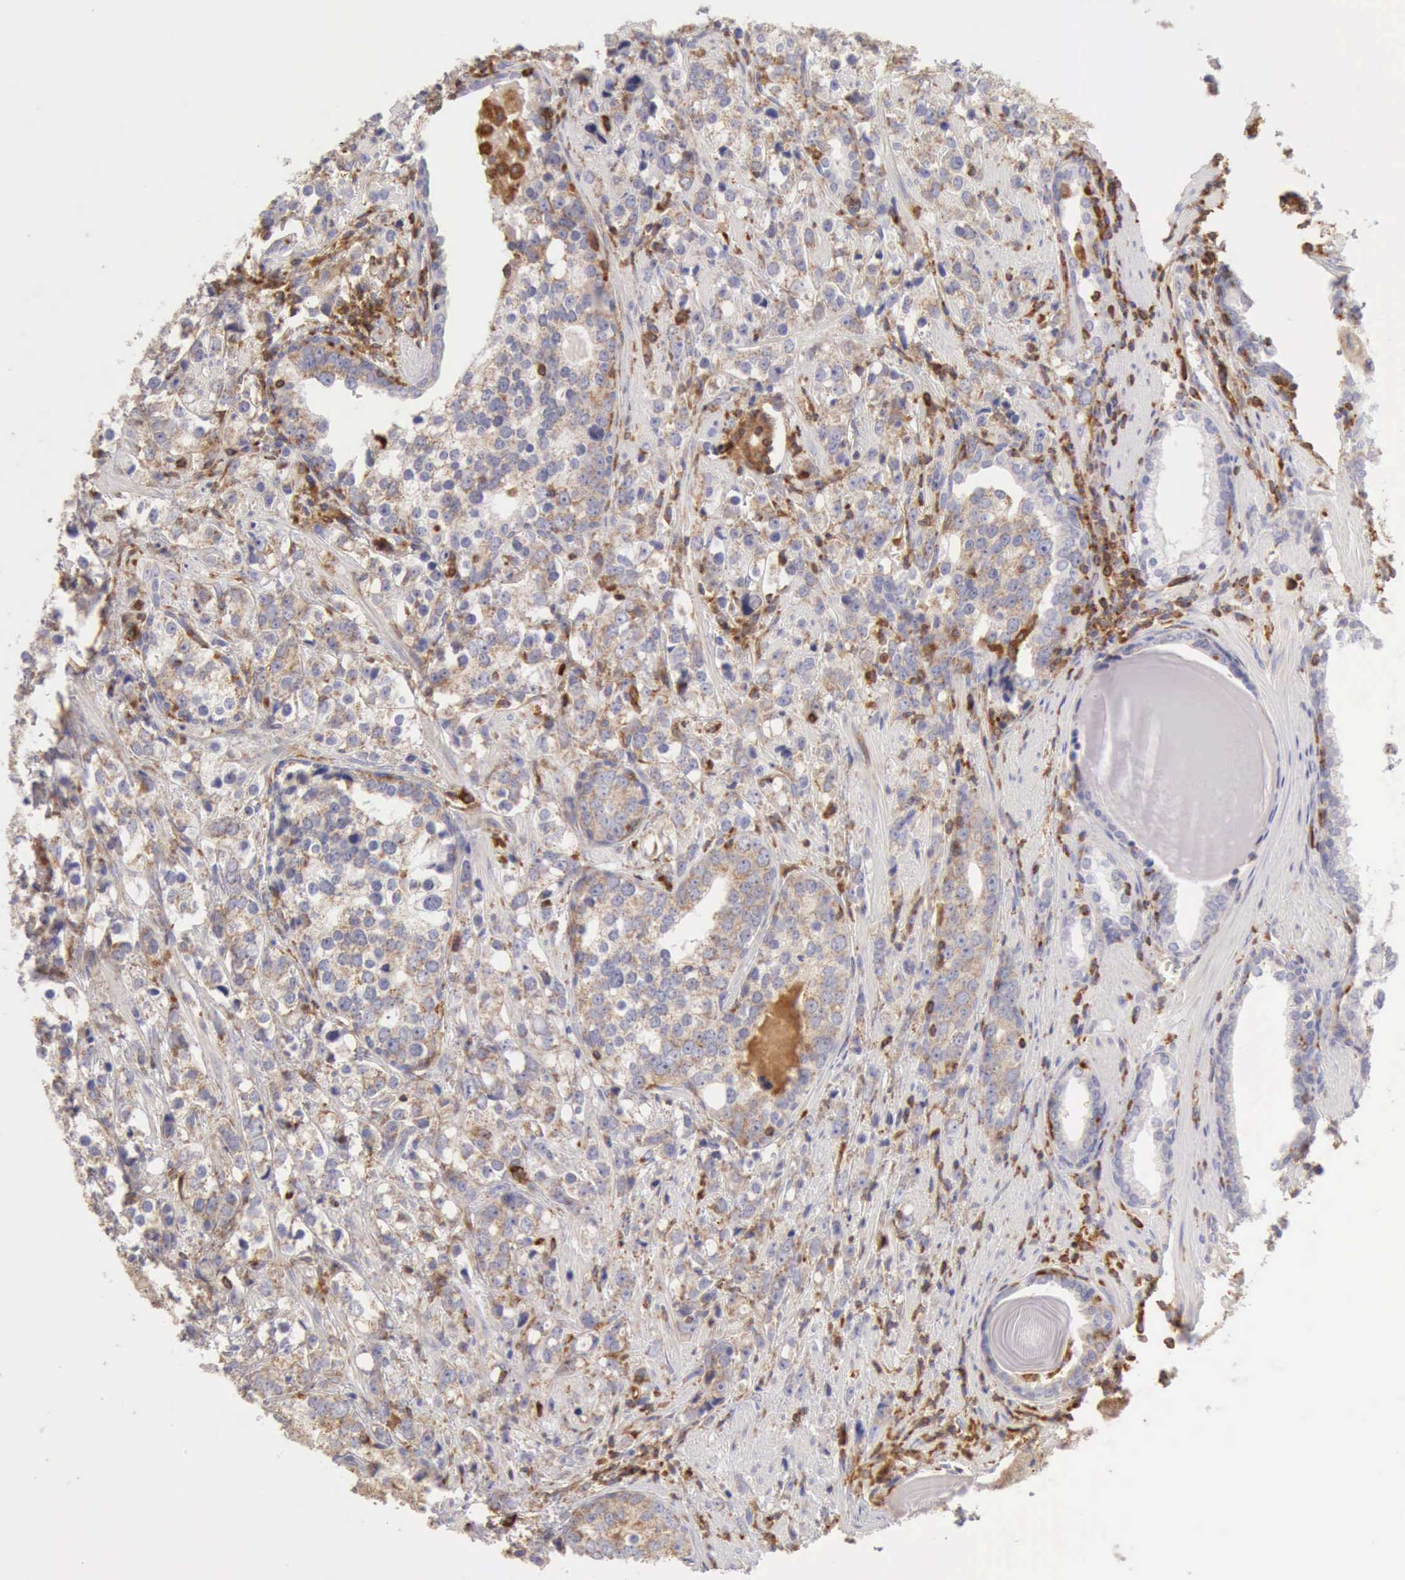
{"staining": {"intensity": "weak", "quantity": "<25%", "location": "cytoplasmic/membranous"}, "tissue": "prostate cancer", "cell_type": "Tumor cells", "image_type": "cancer", "snomed": [{"axis": "morphology", "description": "Adenocarcinoma, High grade"}, {"axis": "topography", "description": "Prostate"}], "caption": "Prostate cancer (adenocarcinoma (high-grade)) was stained to show a protein in brown. There is no significant staining in tumor cells.", "gene": "ARHGAP4", "patient": {"sex": "male", "age": 71}}